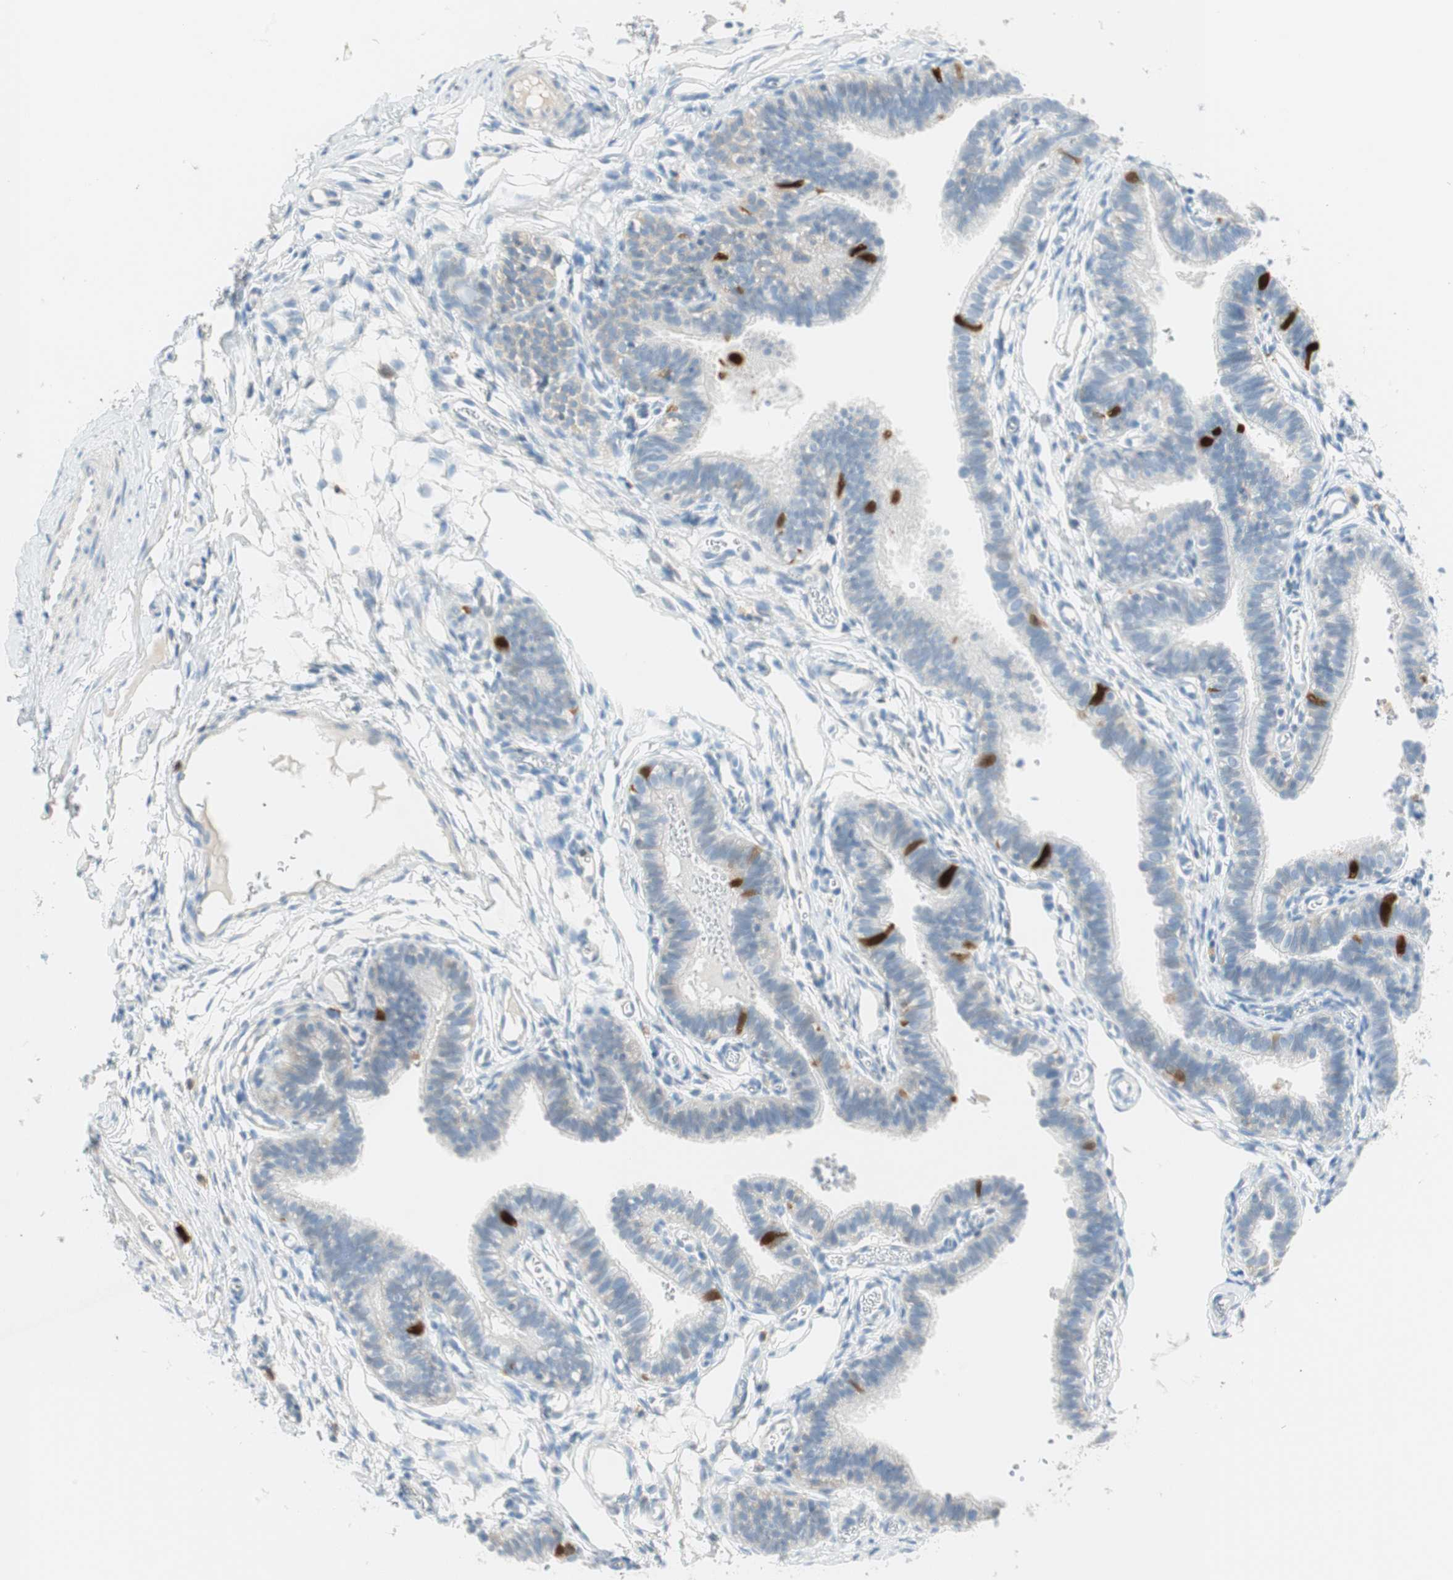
{"staining": {"intensity": "strong", "quantity": "<25%", "location": "cytoplasmic/membranous,nuclear"}, "tissue": "fallopian tube", "cell_type": "Glandular cells", "image_type": "normal", "snomed": [{"axis": "morphology", "description": "Normal tissue, NOS"}, {"axis": "topography", "description": "Fallopian tube"}, {"axis": "topography", "description": "Placenta"}], "caption": "Glandular cells show medium levels of strong cytoplasmic/membranous,nuclear positivity in approximately <25% of cells in benign human fallopian tube. (DAB (3,3'-diaminobenzidine) = brown stain, brightfield microscopy at high magnification).", "gene": "PTTG1", "patient": {"sex": "female", "age": 34}}